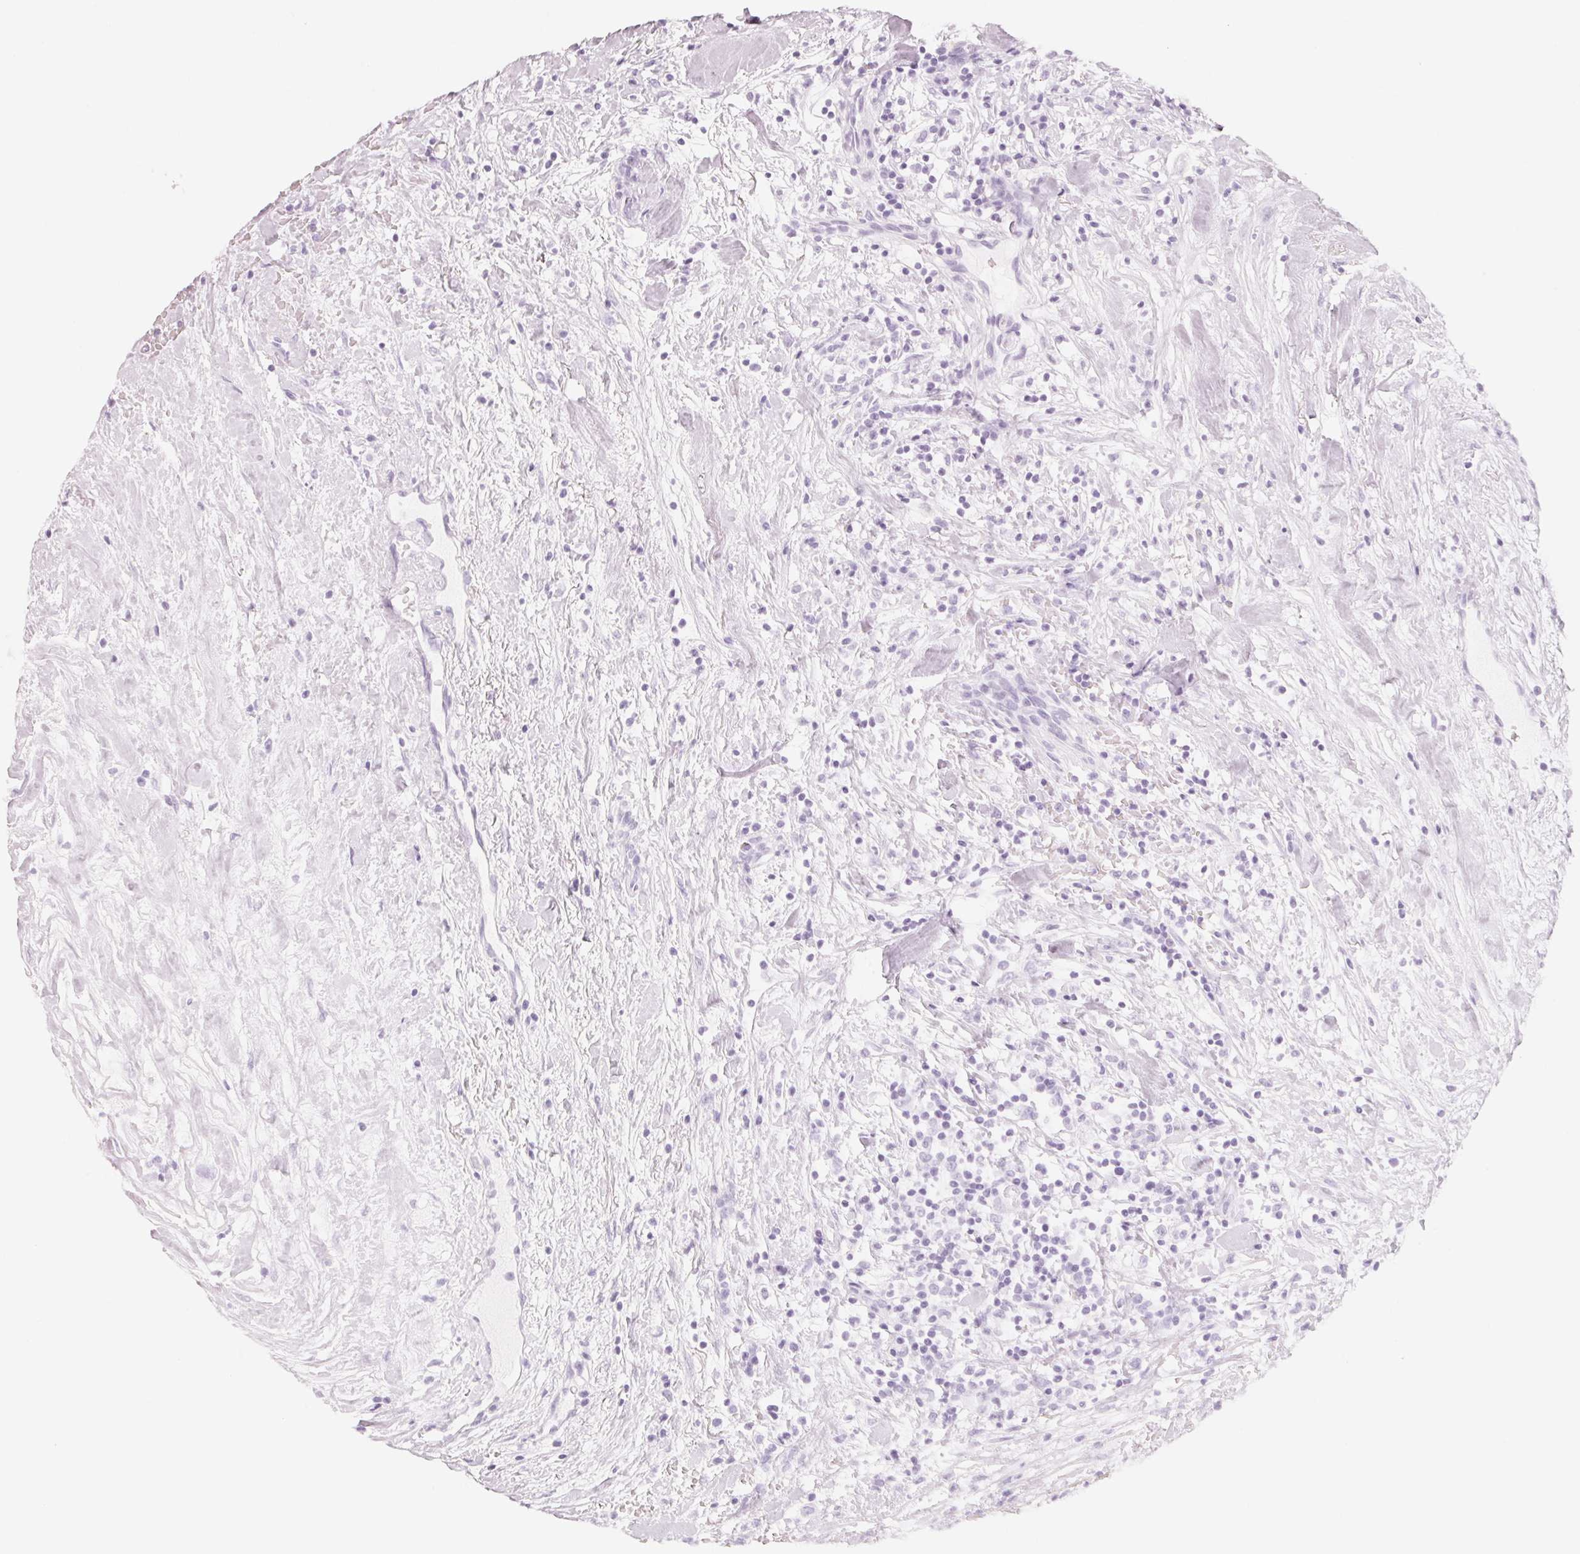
{"staining": {"intensity": "negative", "quantity": "none", "location": "none"}, "tissue": "renal cancer", "cell_type": "Tumor cells", "image_type": "cancer", "snomed": [{"axis": "morphology", "description": "Adenocarcinoma, NOS"}, {"axis": "topography", "description": "Kidney"}], "caption": "Immunohistochemical staining of human renal cancer (adenocarcinoma) shows no significant expression in tumor cells.", "gene": "CFHR2", "patient": {"sex": "male", "age": 59}}